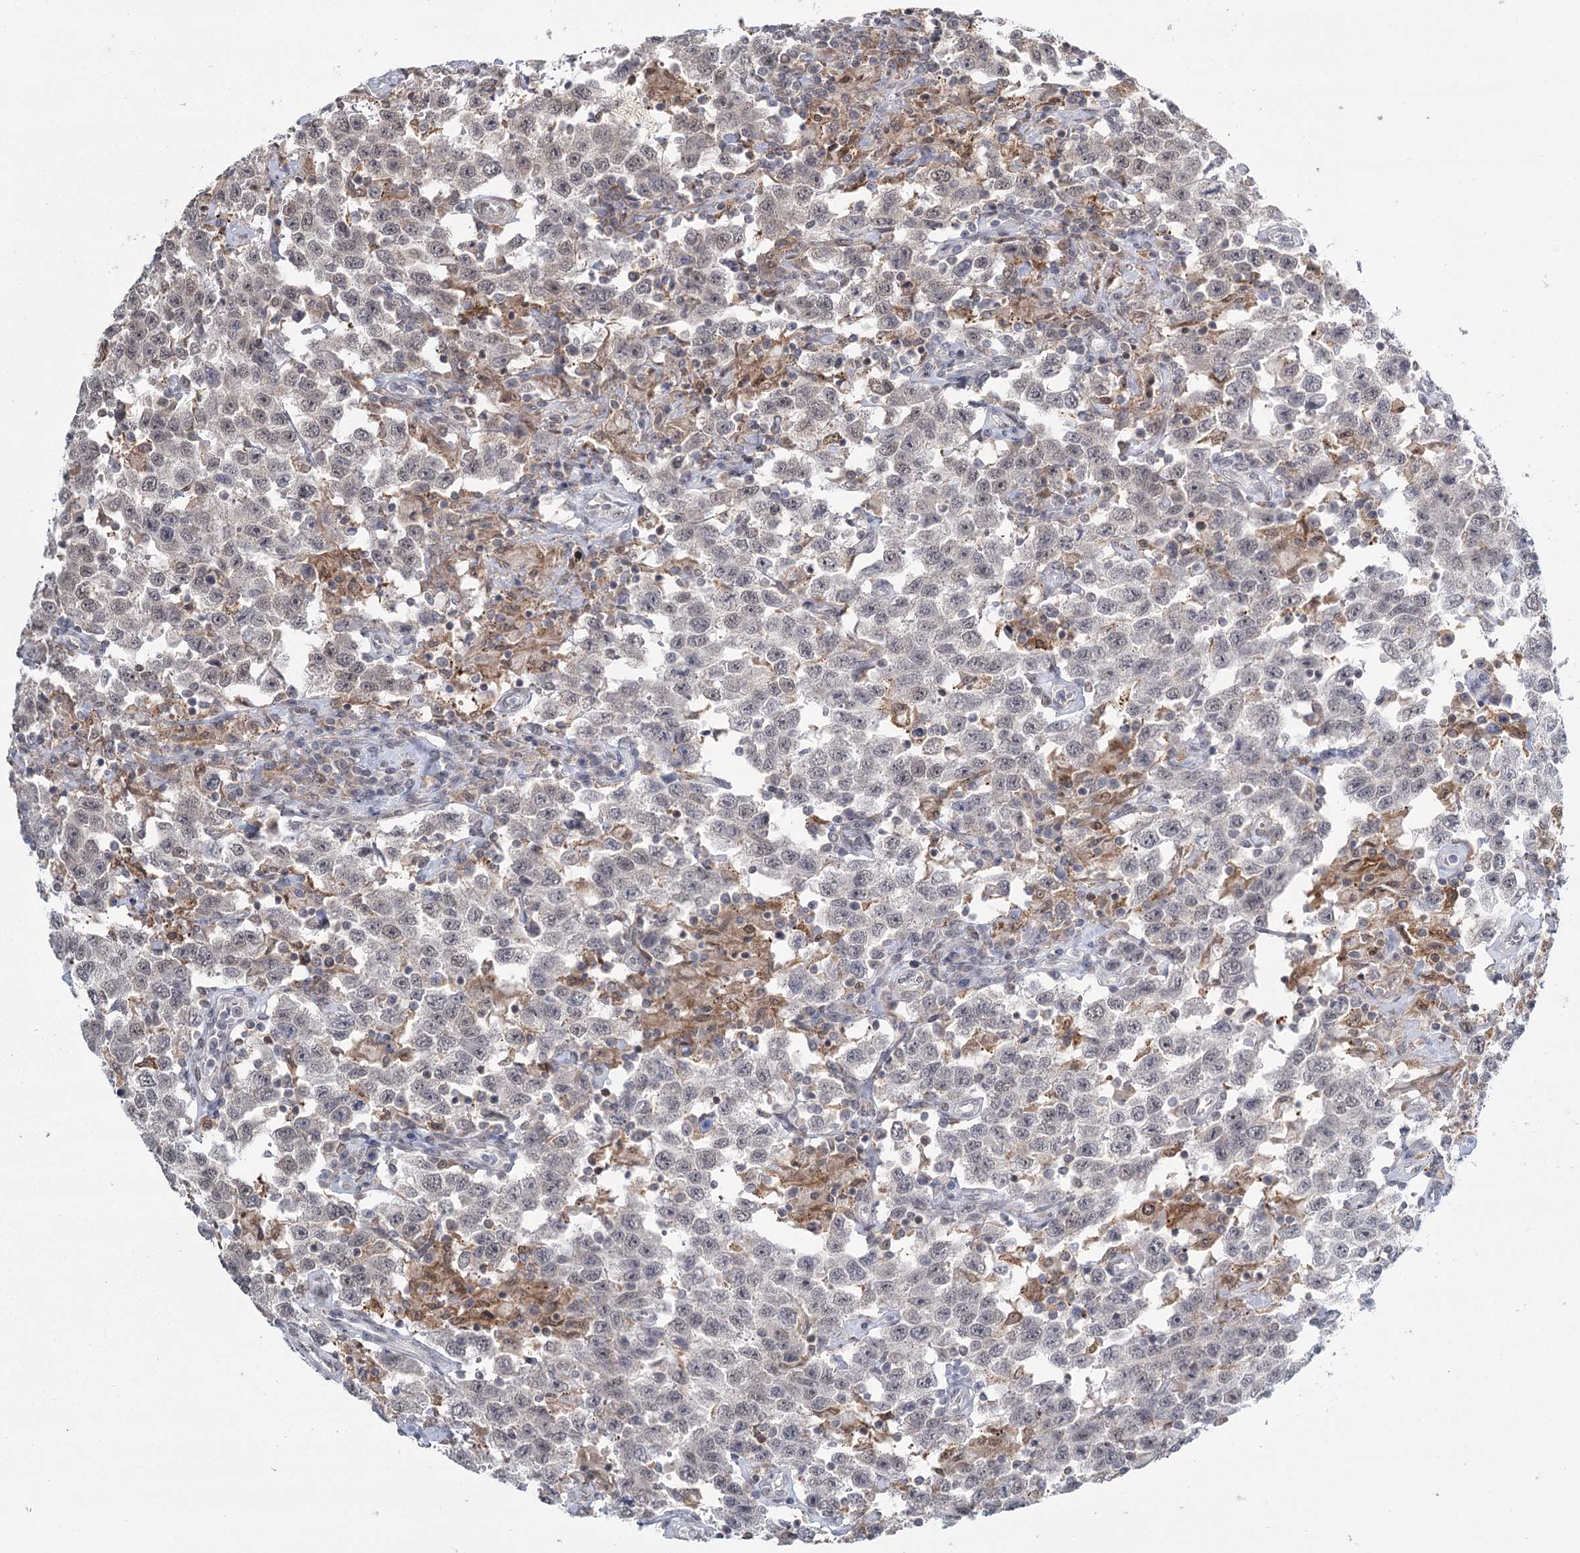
{"staining": {"intensity": "negative", "quantity": "none", "location": "none"}, "tissue": "testis cancer", "cell_type": "Tumor cells", "image_type": "cancer", "snomed": [{"axis": "morphology", "description": "Seminoma, NOS"}, {"axis": "topography", "description": "Testis"}], "caption": "Human testis seminoma stained for a protein using immunohistochemistry demonstrates no expression in tumor cells.", "gene": "TMEM70", "patient": {"sex": "male", "age": 41}}